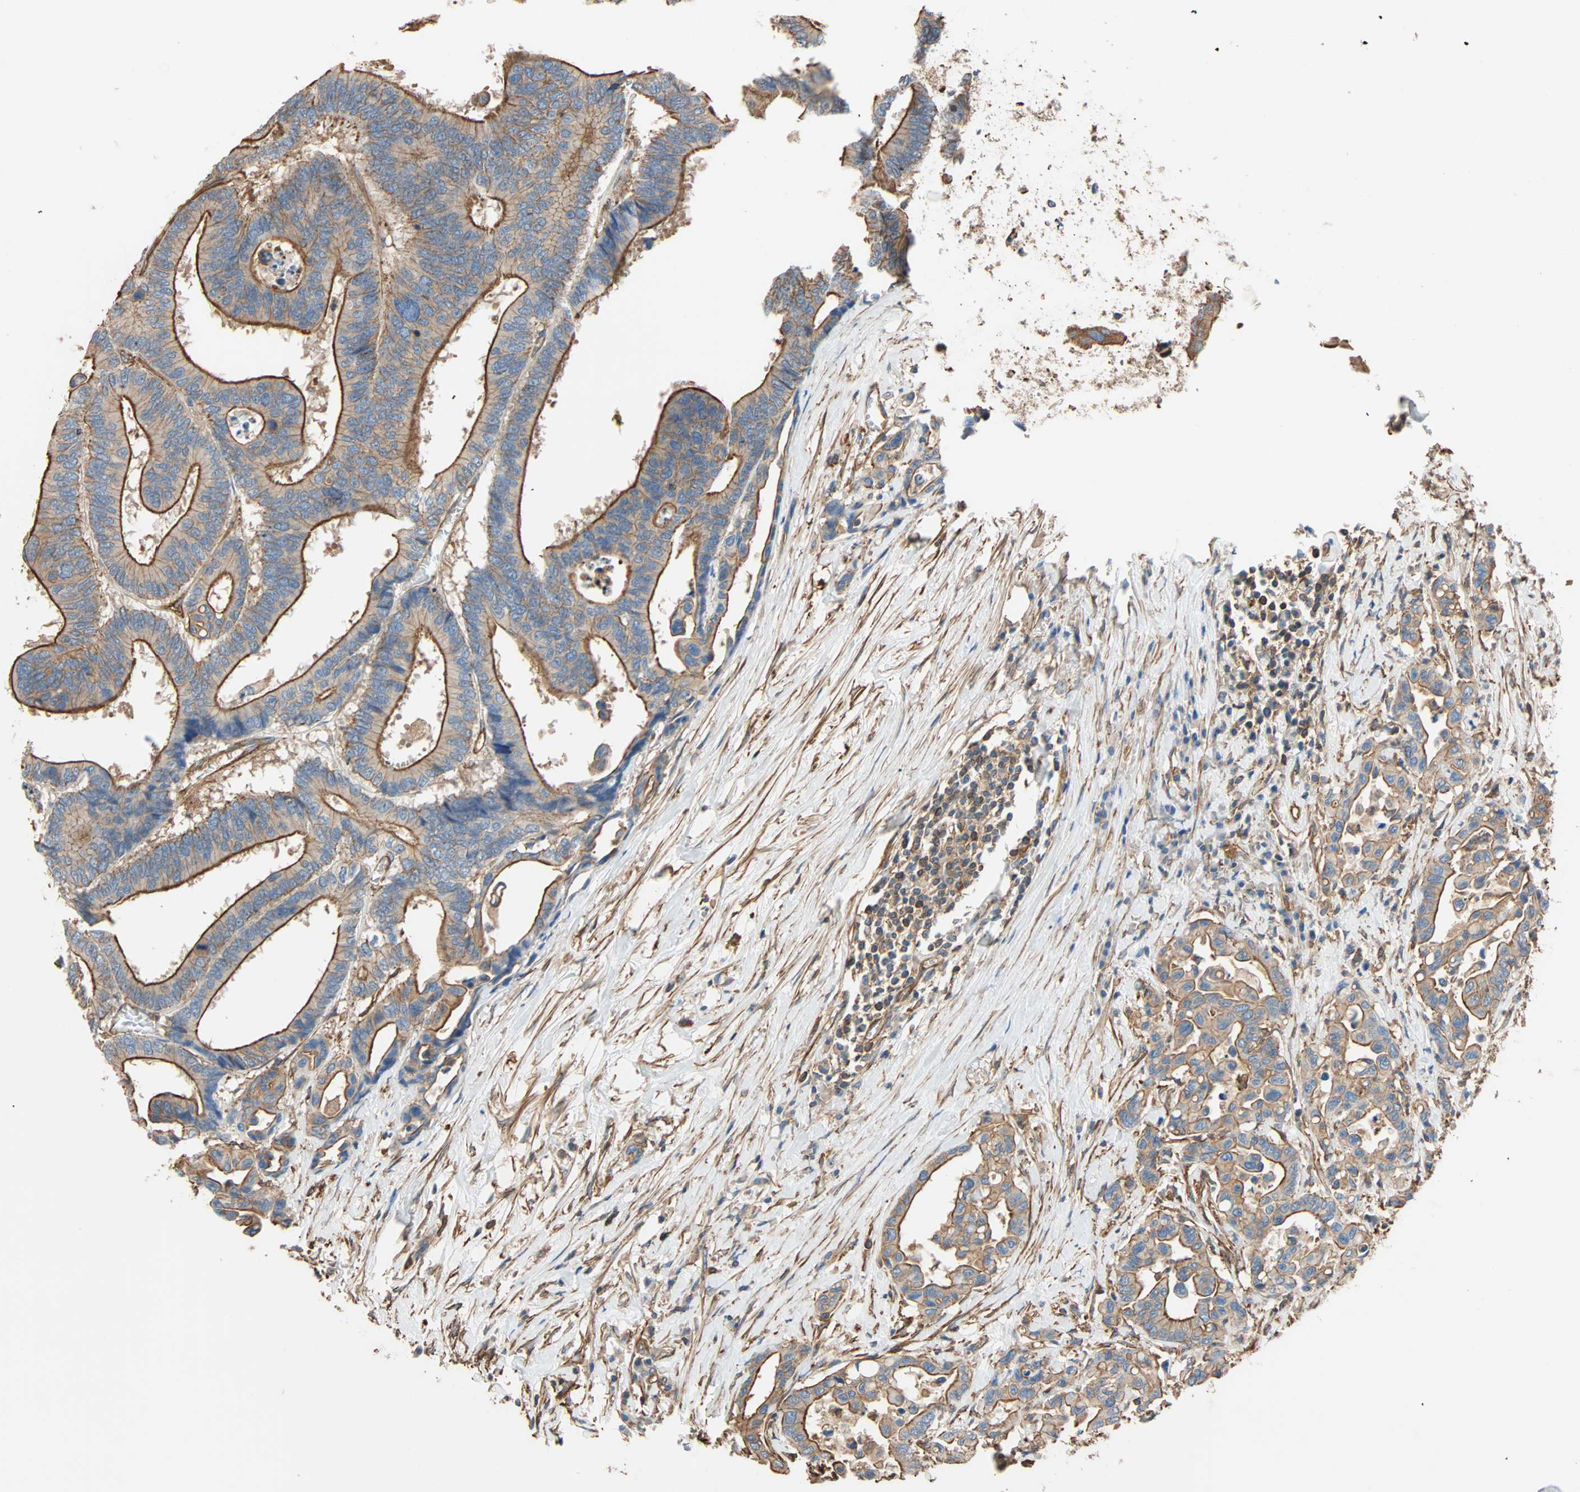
{"staining": {"intensity": "moderate", "quantity": ">75%", "location": "cytoplasmic/membranous"}, "tissue": "colorectal cancer", "cell_type": "Tumor cells", "image_type": "cancer", "snomed": [{"axis": "morphology", "description": "Normal tissue, NOS"}, {"axis": "morphology", "description": "Adenocarcinoma, NOS"}, {"axis": "topography", "description": "Colon"}], "caption": "A photomicrograph of colorectal cancer (adenocarcinoma) stained for a protein displays moderate cytoplasmic/membranous brown staining in tumor cells.", "gene": "GALNT10", "patient": {"sex": "male", "age": 82}}